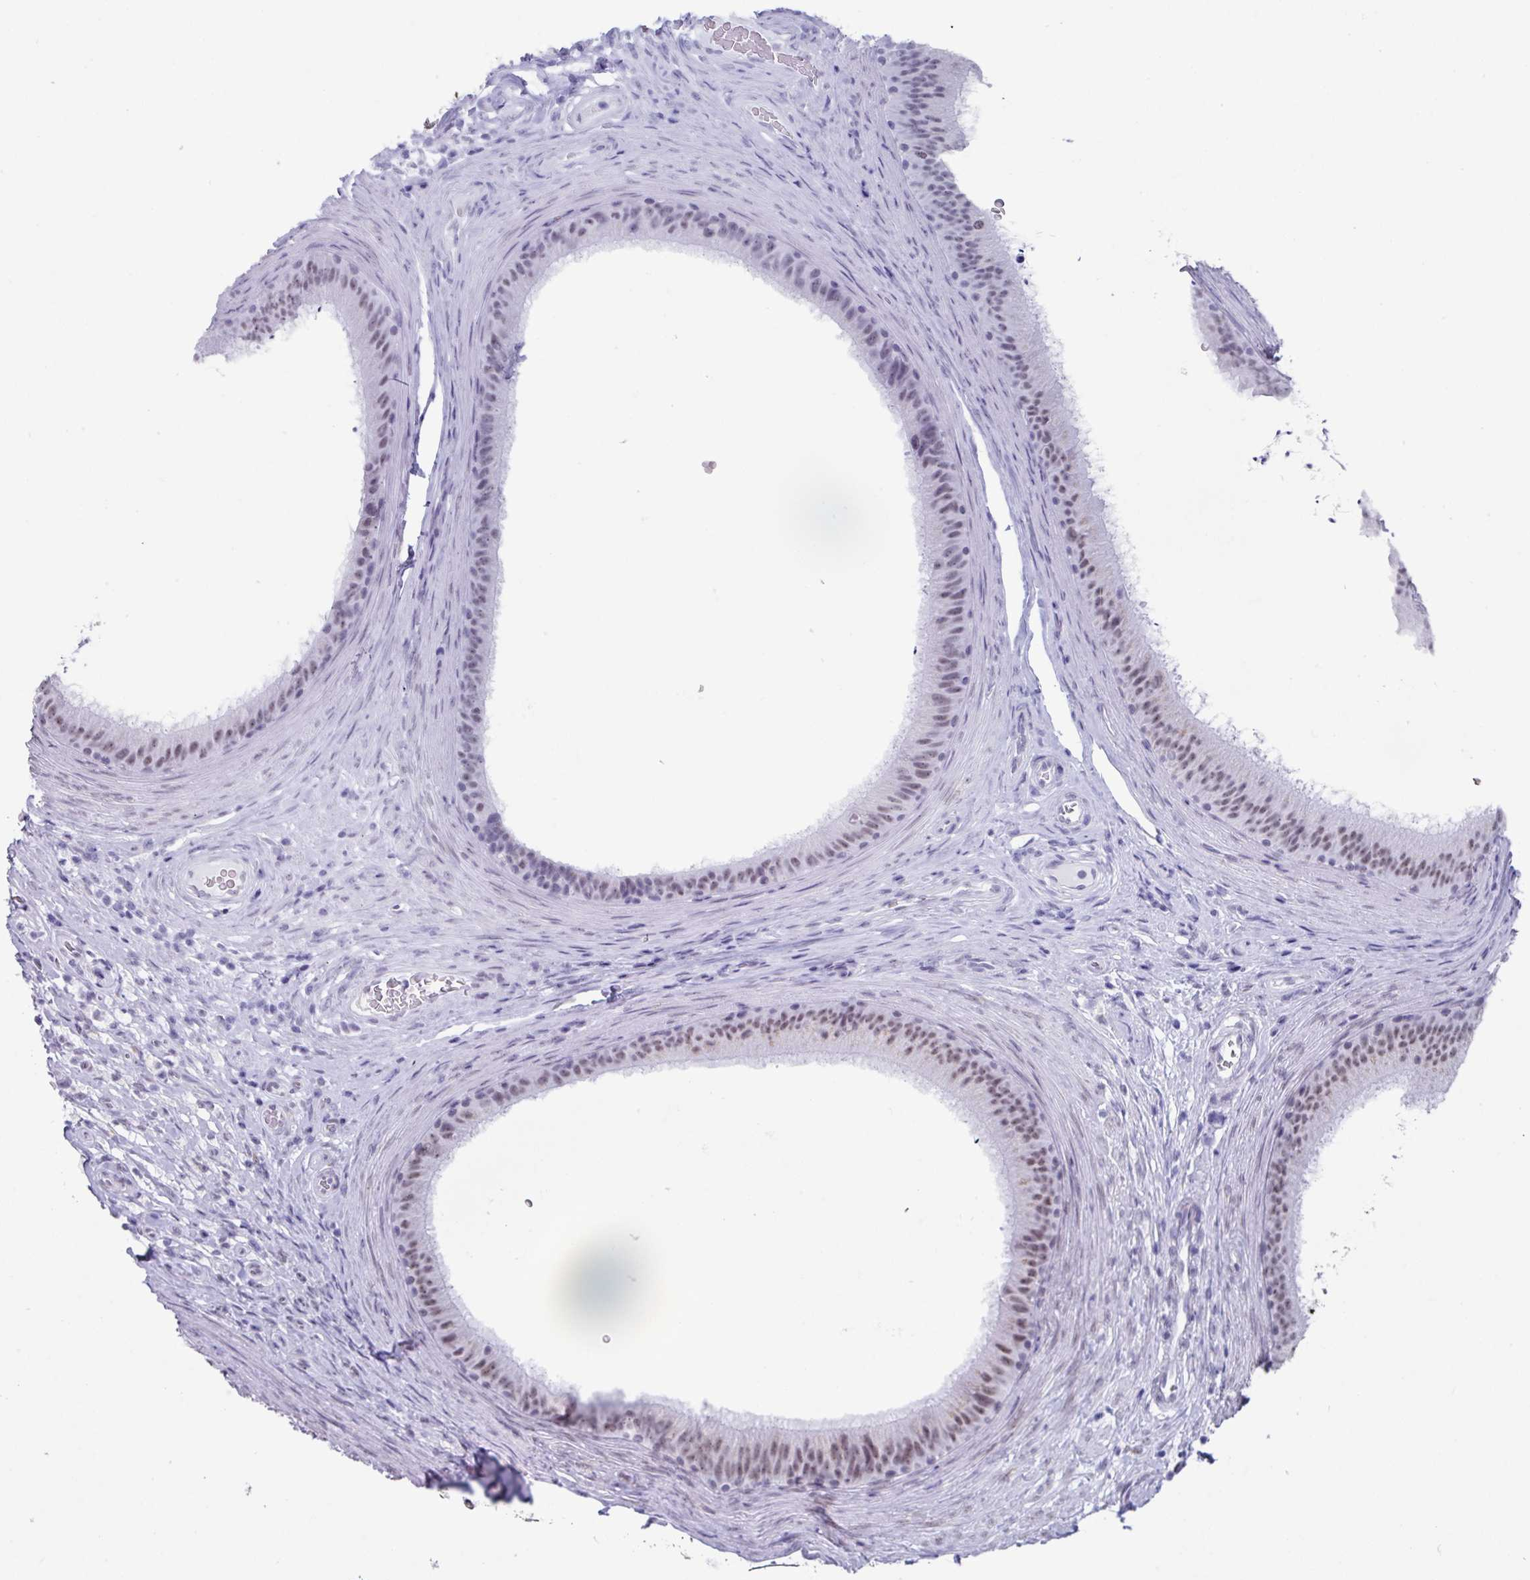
{"staining": {"intensity": "moderate", "quantity": "25%-75%", "location": "nuclear"}, "tissue": "epididymis", "cell_type": "Glandular cells", "image_type": "normal", "snomed": [{"axis": "morphology", "description": "Normal tissue, NOS"}, {"axis": "topography", "description": "Testis"}, {"axis": "topography", "description": "Epididymis"}], "caption": "A medium amount of moderate nuclear staining is present in approximately 25%-75% of glandular cells in benign epididymis. Immunohistochemistry (ihc) stains the protein of interest in brown and the nuclei are stained blue.", "gene": "PUF60", "patient": {"sex": "male", "age": 41}}